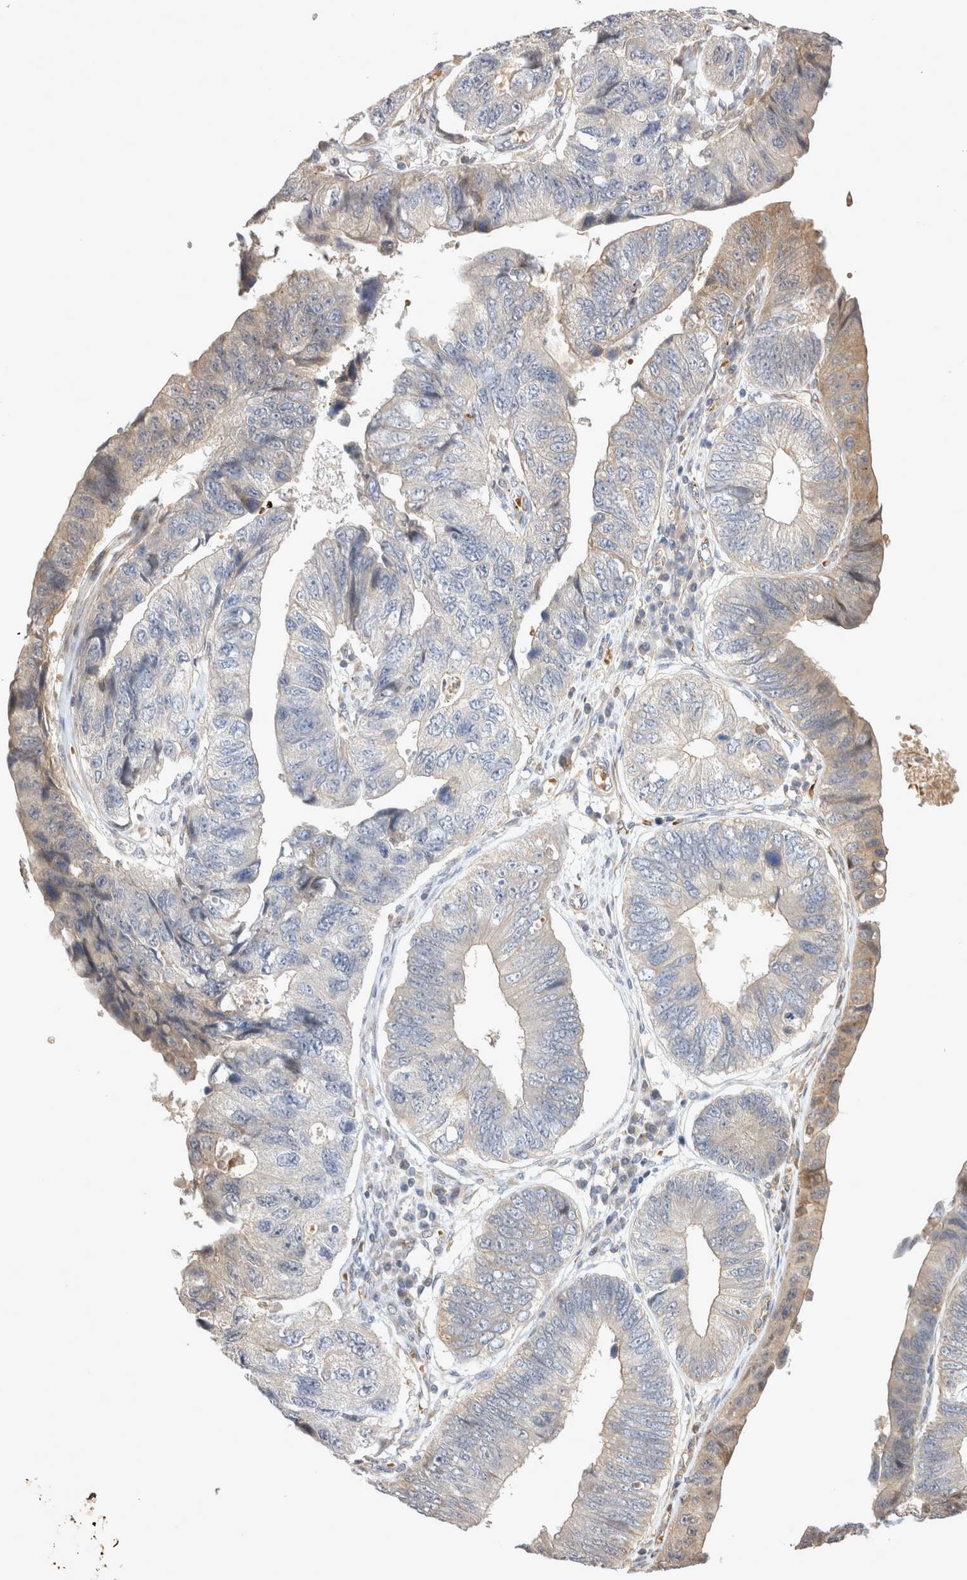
{"staining": {"intensity": "weak", "quantity": "25%-75%", "location": "cytoplasmic/membranous"}, "tissue": "stomach cancer", "cell_type": "Tumor cells", "image_type": "cancer", "snomed": [{"axis": "morphology", "description": "Adenocarcinoma, NOS"}, {"axis": "topography", "description": "Stomach"}], "caption": "Weak cytoplasmic/membranous protein staining is seen in approximately 25%-75% of tumor cells in stomach cancer.", "gene": "NMU", "patient": {"sex": "male", "age": 59}}